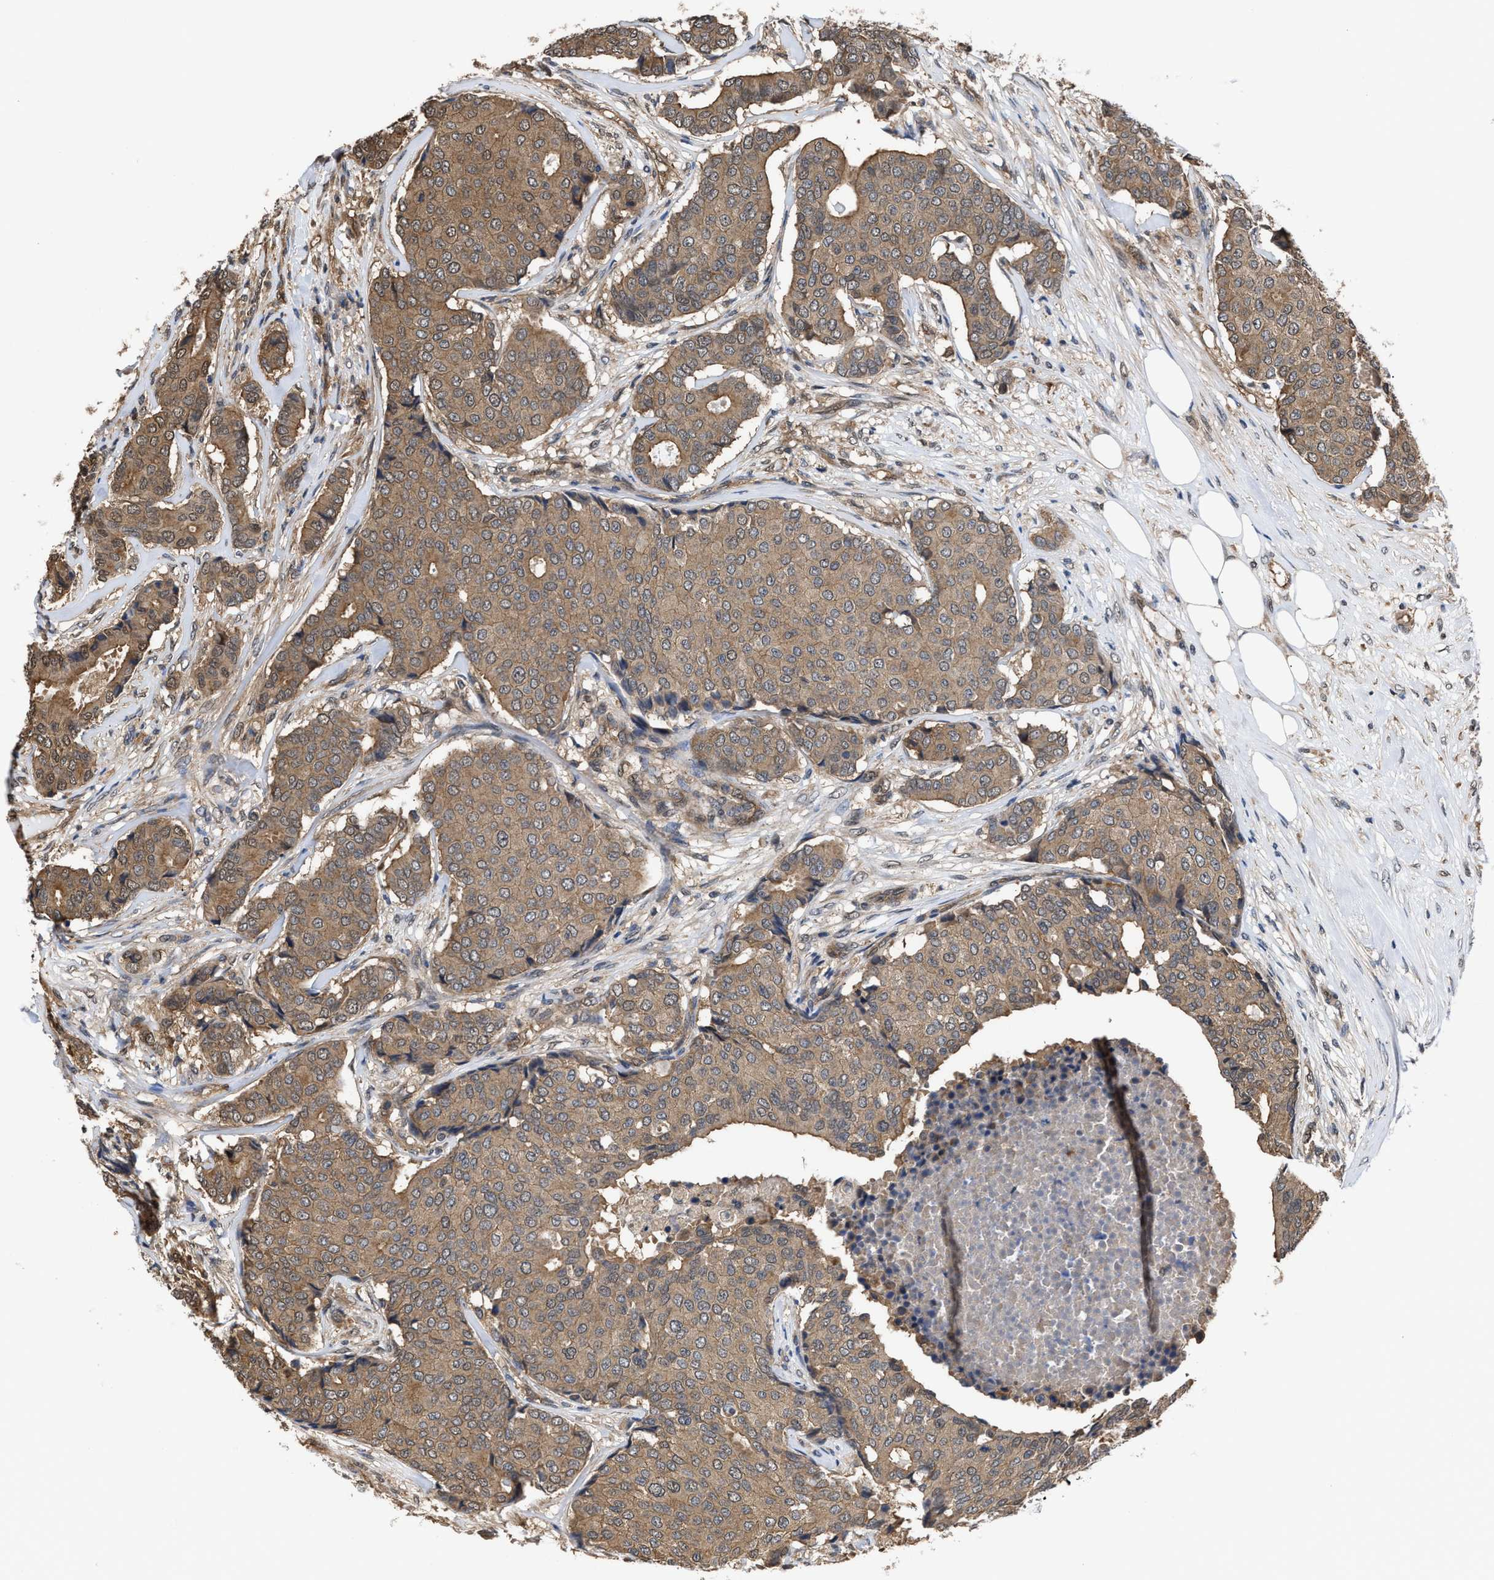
{"staining": {"intensity": "moderate", "quantity": ">75%", "location": "cytoplasmic/membranous"}, "tissue": "breast cancer", "cell_type": "Tumor cells", "image_type": "cancer", "snomed": [{"axis": "morphology", "description": "Duct carcinoma"}, {"axis": "topography", "description": "Breast"}], "caption": "Moderate cytoplasmic/membranous staining for a protein is identified in approximately >75% of tumor cells of infiltrating ductal carcinoma (breast) using IHC.", "gene": "SCAI", "patient": {"sex": "female", "age": 75}}